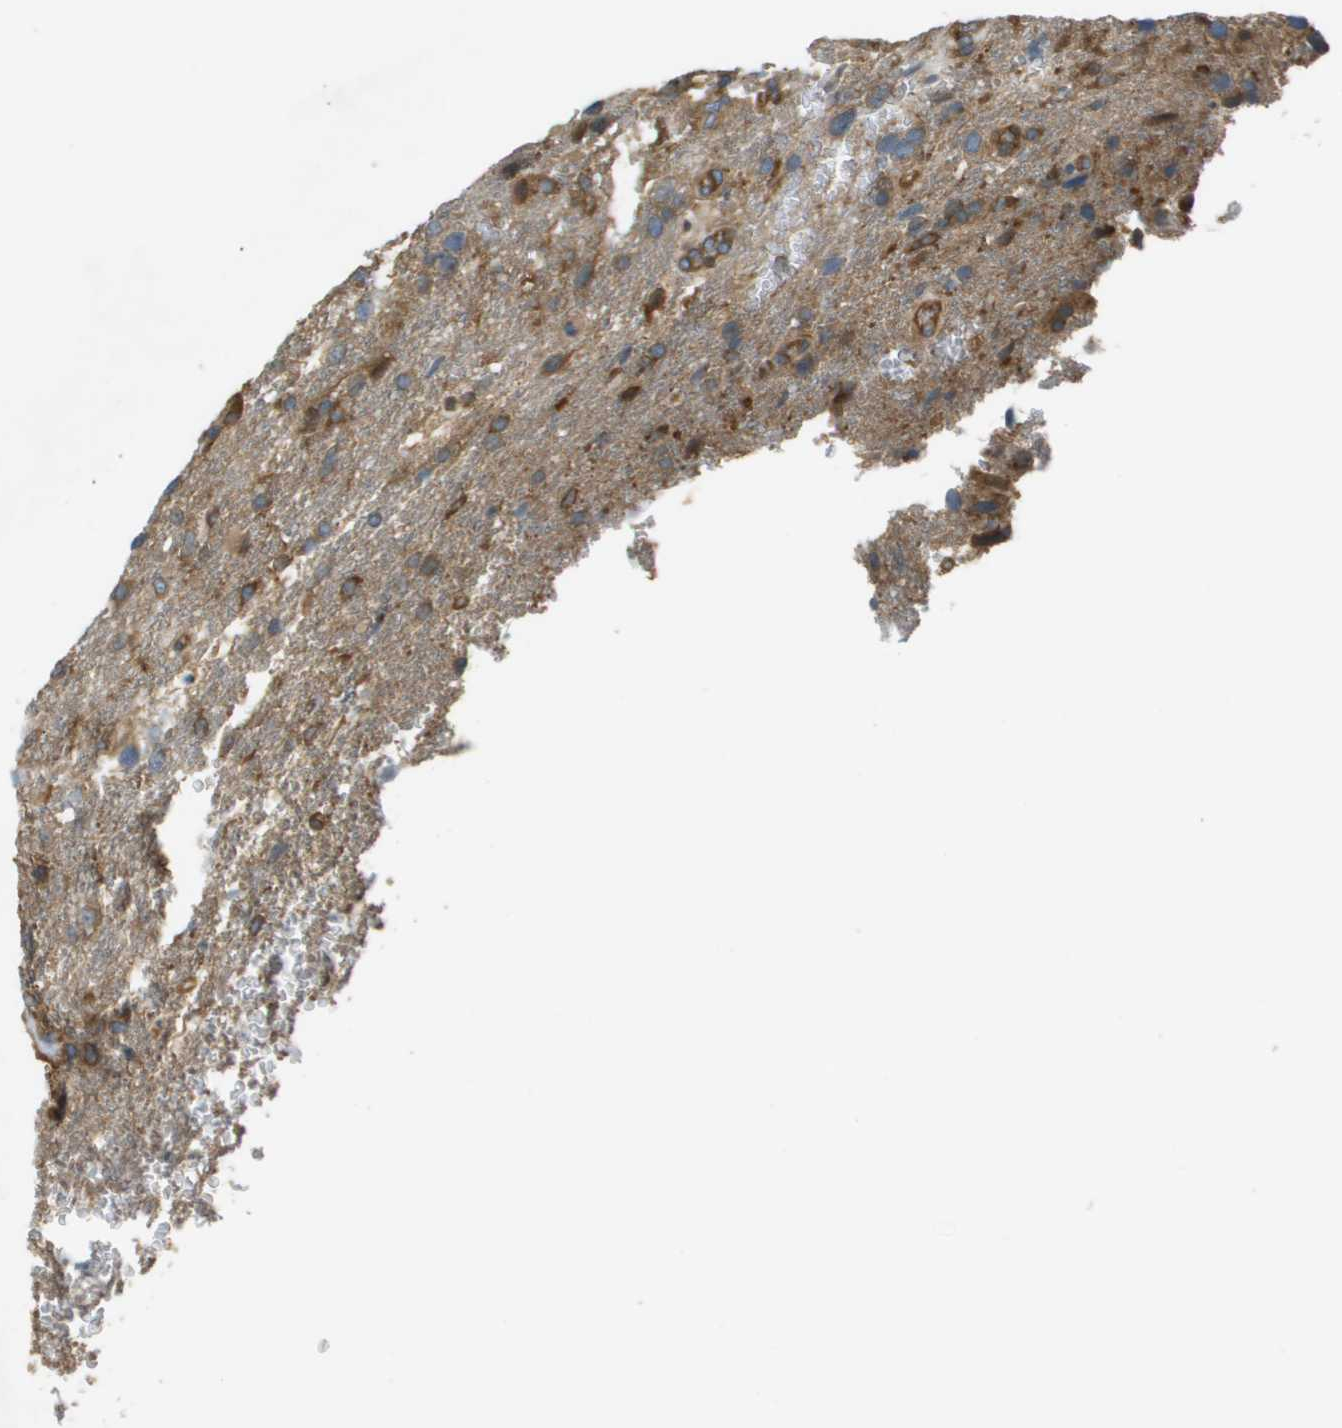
{"staining": {"intensity": "weak", "quantity": ">75%", "location": "cytoplasmic/membranous"}, "tissue": "glioma", "cell_type": "Tumor cells", "image_type": "cancer", "snomed": [{"axis": "morphology", "description": "Glioma, malignant, High grade"}, {"axis": "topography", "description": "Brain"}], "caption": "DAB immunohistochemical staining of glioma demonstrates weak cytoplasmic/membranous protein positivity in about >75% of tumor cells.", "gene": "CORO1B", "patient": {"sex": "female", "age": 58}}